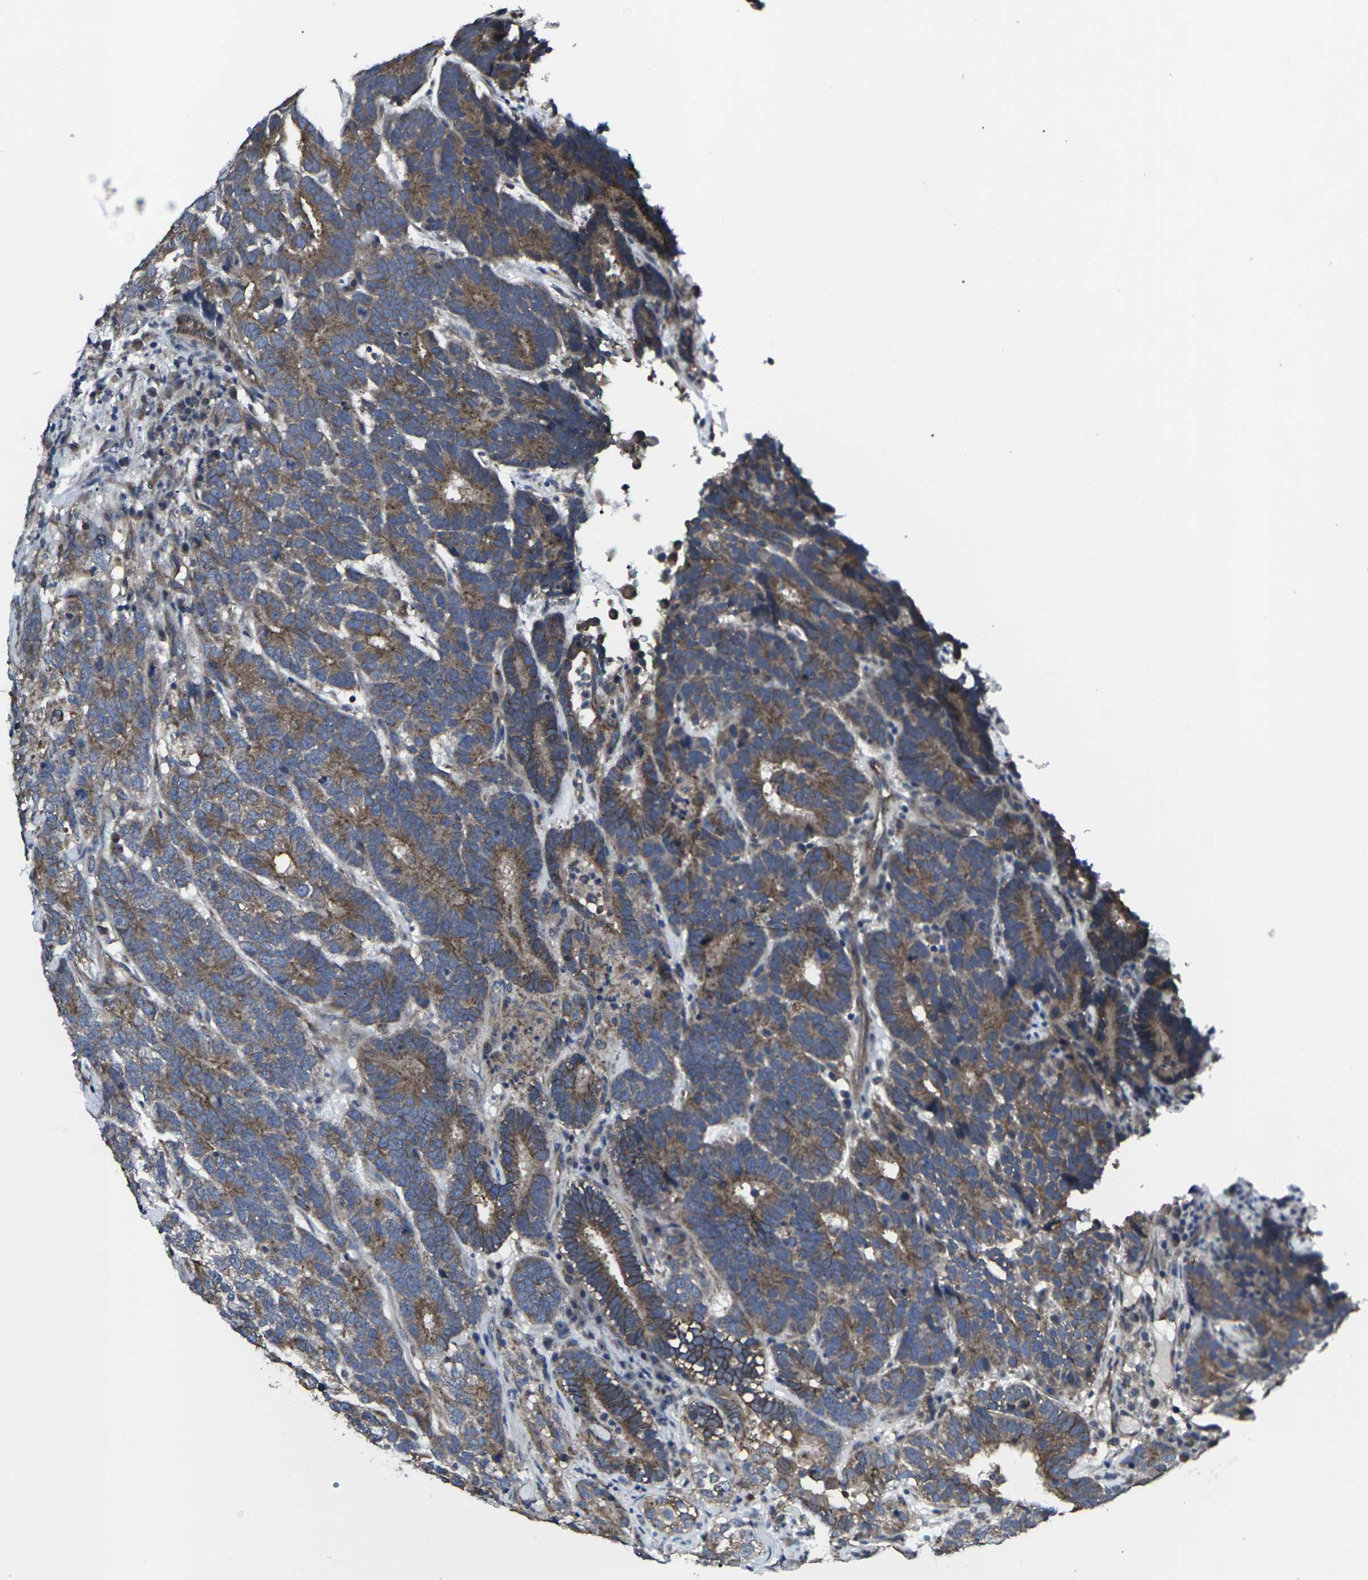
{"staining": {"intensity": "moderate", "quantity": ">75%", "location": "cytoplasmic/membranous"}, "tissue": "testis cancer", "cell_type": "Tumor cells", "image_type": "cancer", "snomed": [{"axis": "morphology", "description": "Carcinoma, Embryonal, NOS"}, {"axis": "topography", "description": "Testis"}], "caption": "Immunohistochemical staining of embryonal carcinoma (testis) shows medium levels of moderate cytoplasmic/membranous protein positivity in about >75% of tumor cells.", "gene": "MAPKAPK2", "patient": {"sex": "male", "age": 26}}